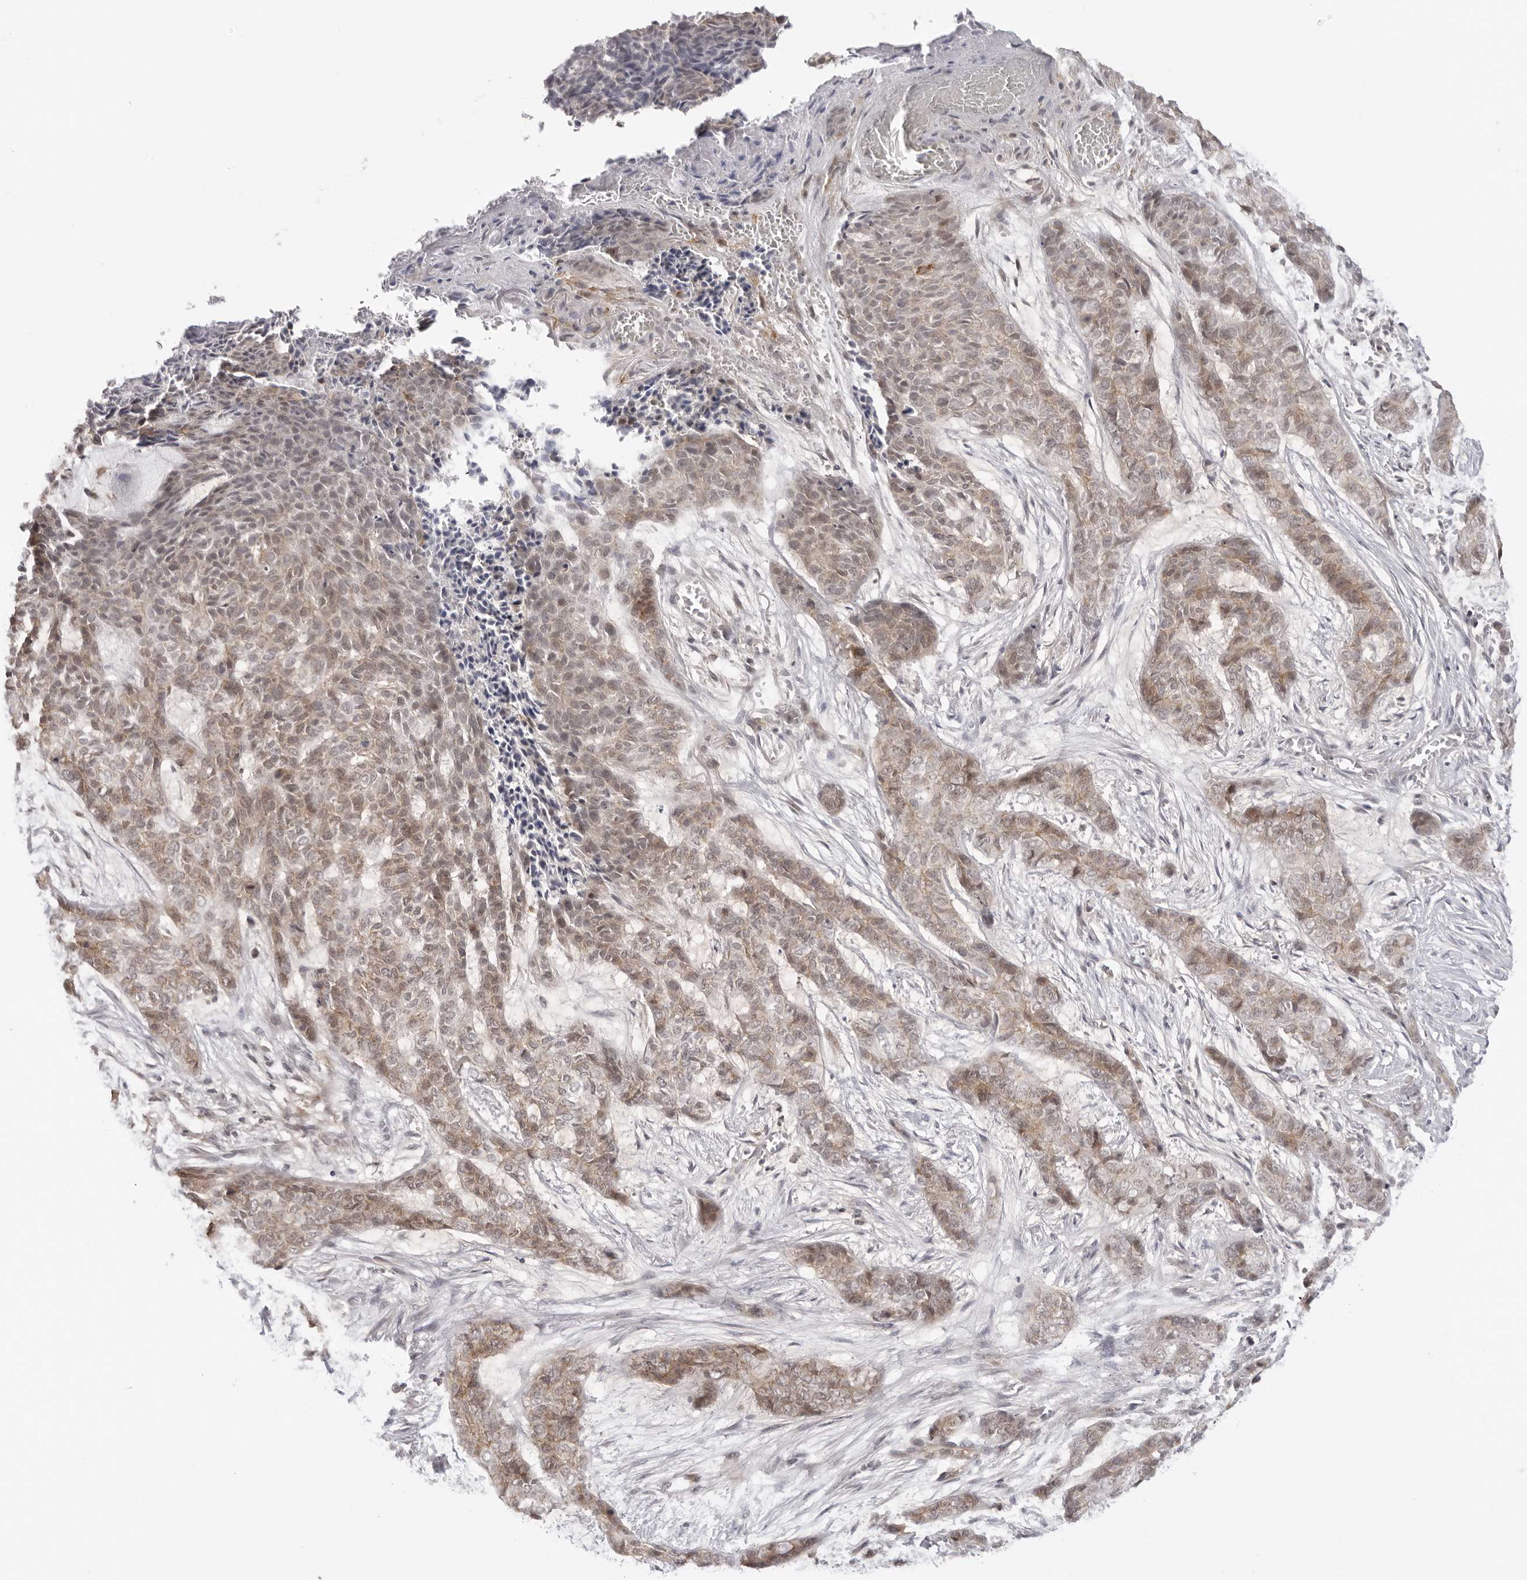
{"staining": {"intensity": "weak", "quantity": ">75%", "location": "cytoplasmic/membranous"}, "tissue": "skin cancer", "cell_type": "Tumor cells", "image_type": "cancer", "snomed": [{"axis": "morphology", "description": "Basal cell carcinoma"}, {"axis": "topography", "description": "Skin"}], "caption": "Skin cancer (basal cell carcinoma) stained with immunohistochemistry (IHC) reveals weak cytoplasmic/membranous positivity in approximately >75% of tumor cells.", "gene": "TRAPPC3", "patient": {"sex": "female", "age": 64}}